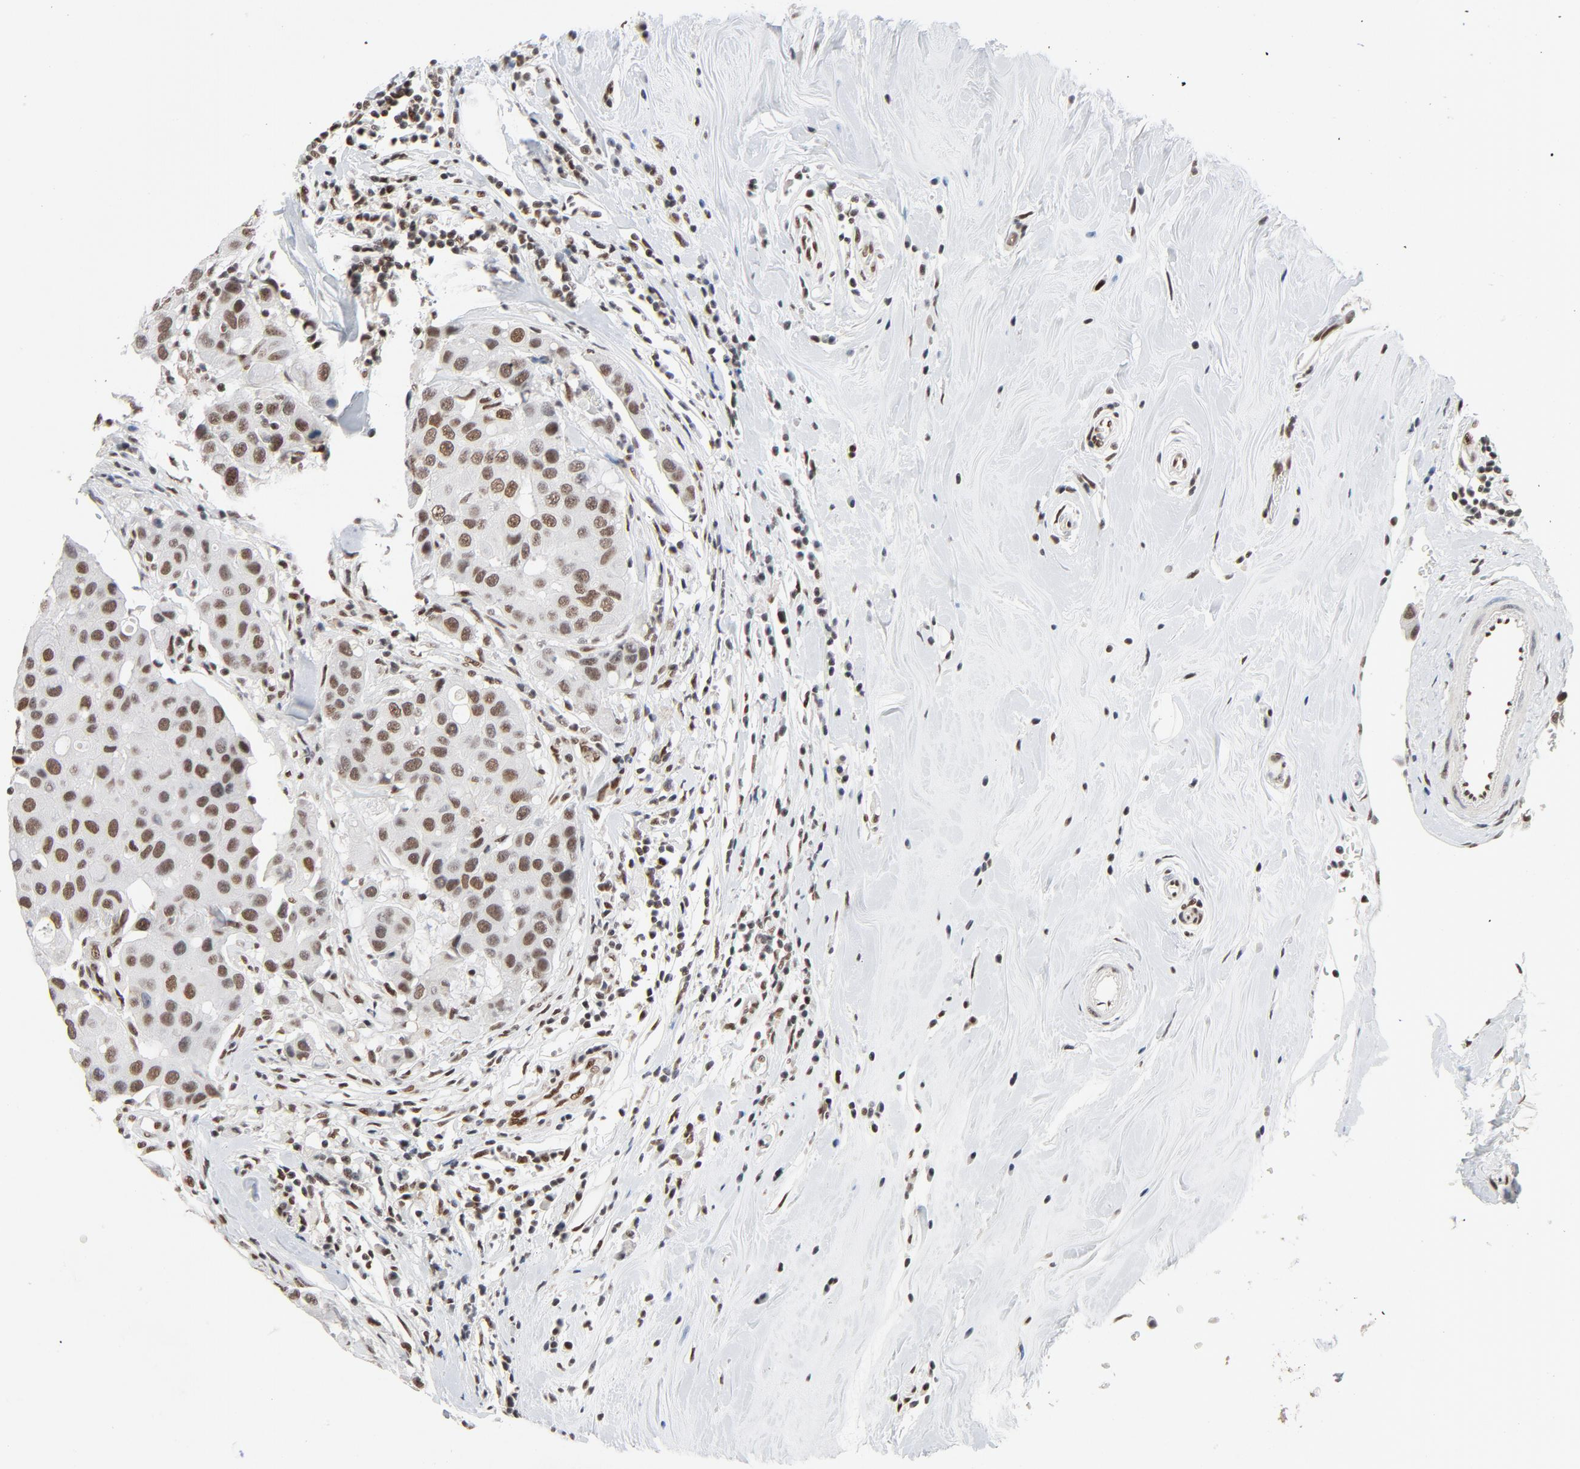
{"staining": {"intensity": "moderate", "quantity": ">75%", "location": "nuclear"}, "tissue": "breast cancer", "cell_type": "Tumor cells", "image_type": "cancer", "snomed": [{"axis": "morphology", "description": "Duct carcinoma"}, {"axis": "topography", "description": "Breast"}], "caption": "About >75% of tumor cells in human breast invasive ductal carcinoma show moderate nuclear protein expression as visualized by brown immunohistochemical staining.", "gene": "MRE11", "patient": {"sex": "female", "age": 27}}